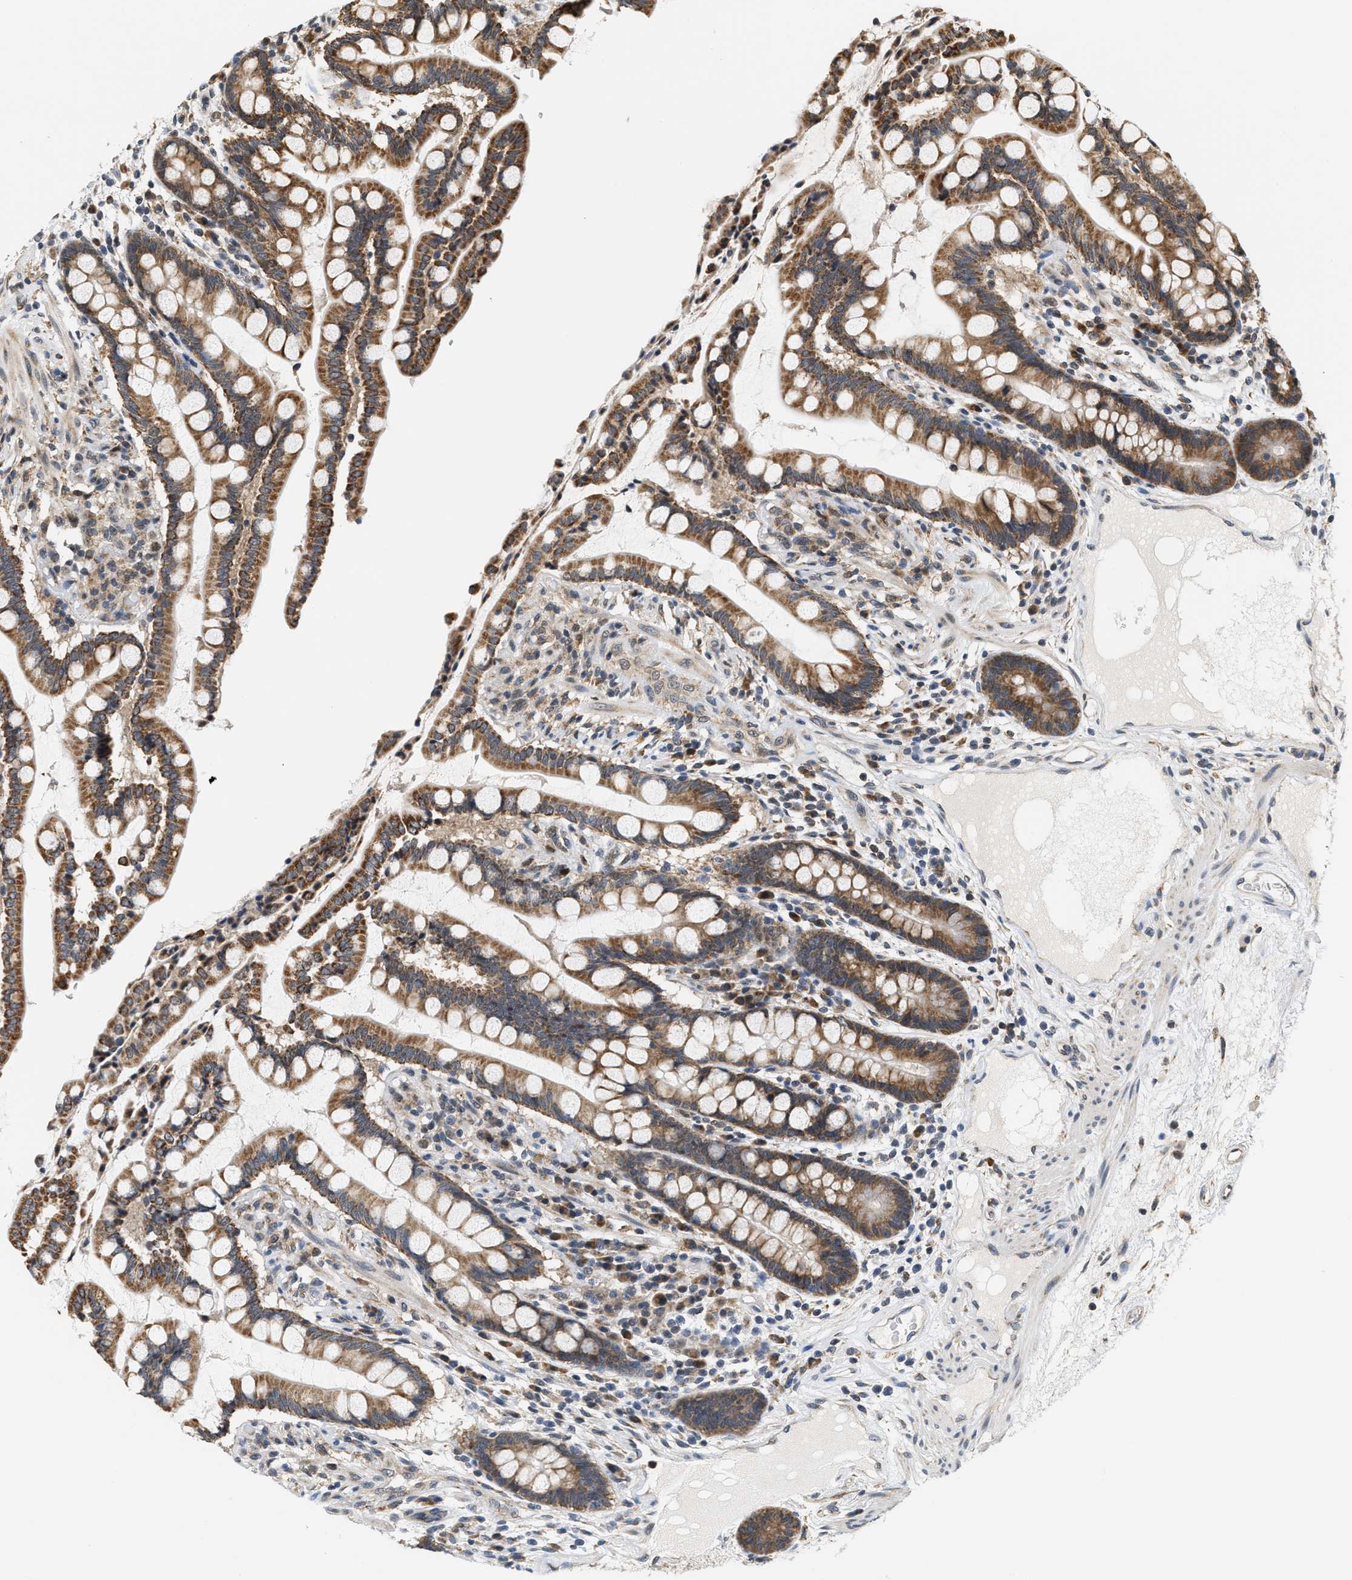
{"staining": {"intensity": "negative", "quantity": "none", "location": "none"}, "tissue": "colon", "cell_type": "Endothelial cells", "image_type": "normal", "snomed": [{"axis": "morphology", "description": "Normal tissue, NOS"}, {"axis": "topography", "description": "Colon"}], "caption": "Immunohistochemical staining of normal colon demonstrates no significant positivity in endothelial cells.", "gene": "GIGYF1", "patient": {"sex": "male", "age": 73}}